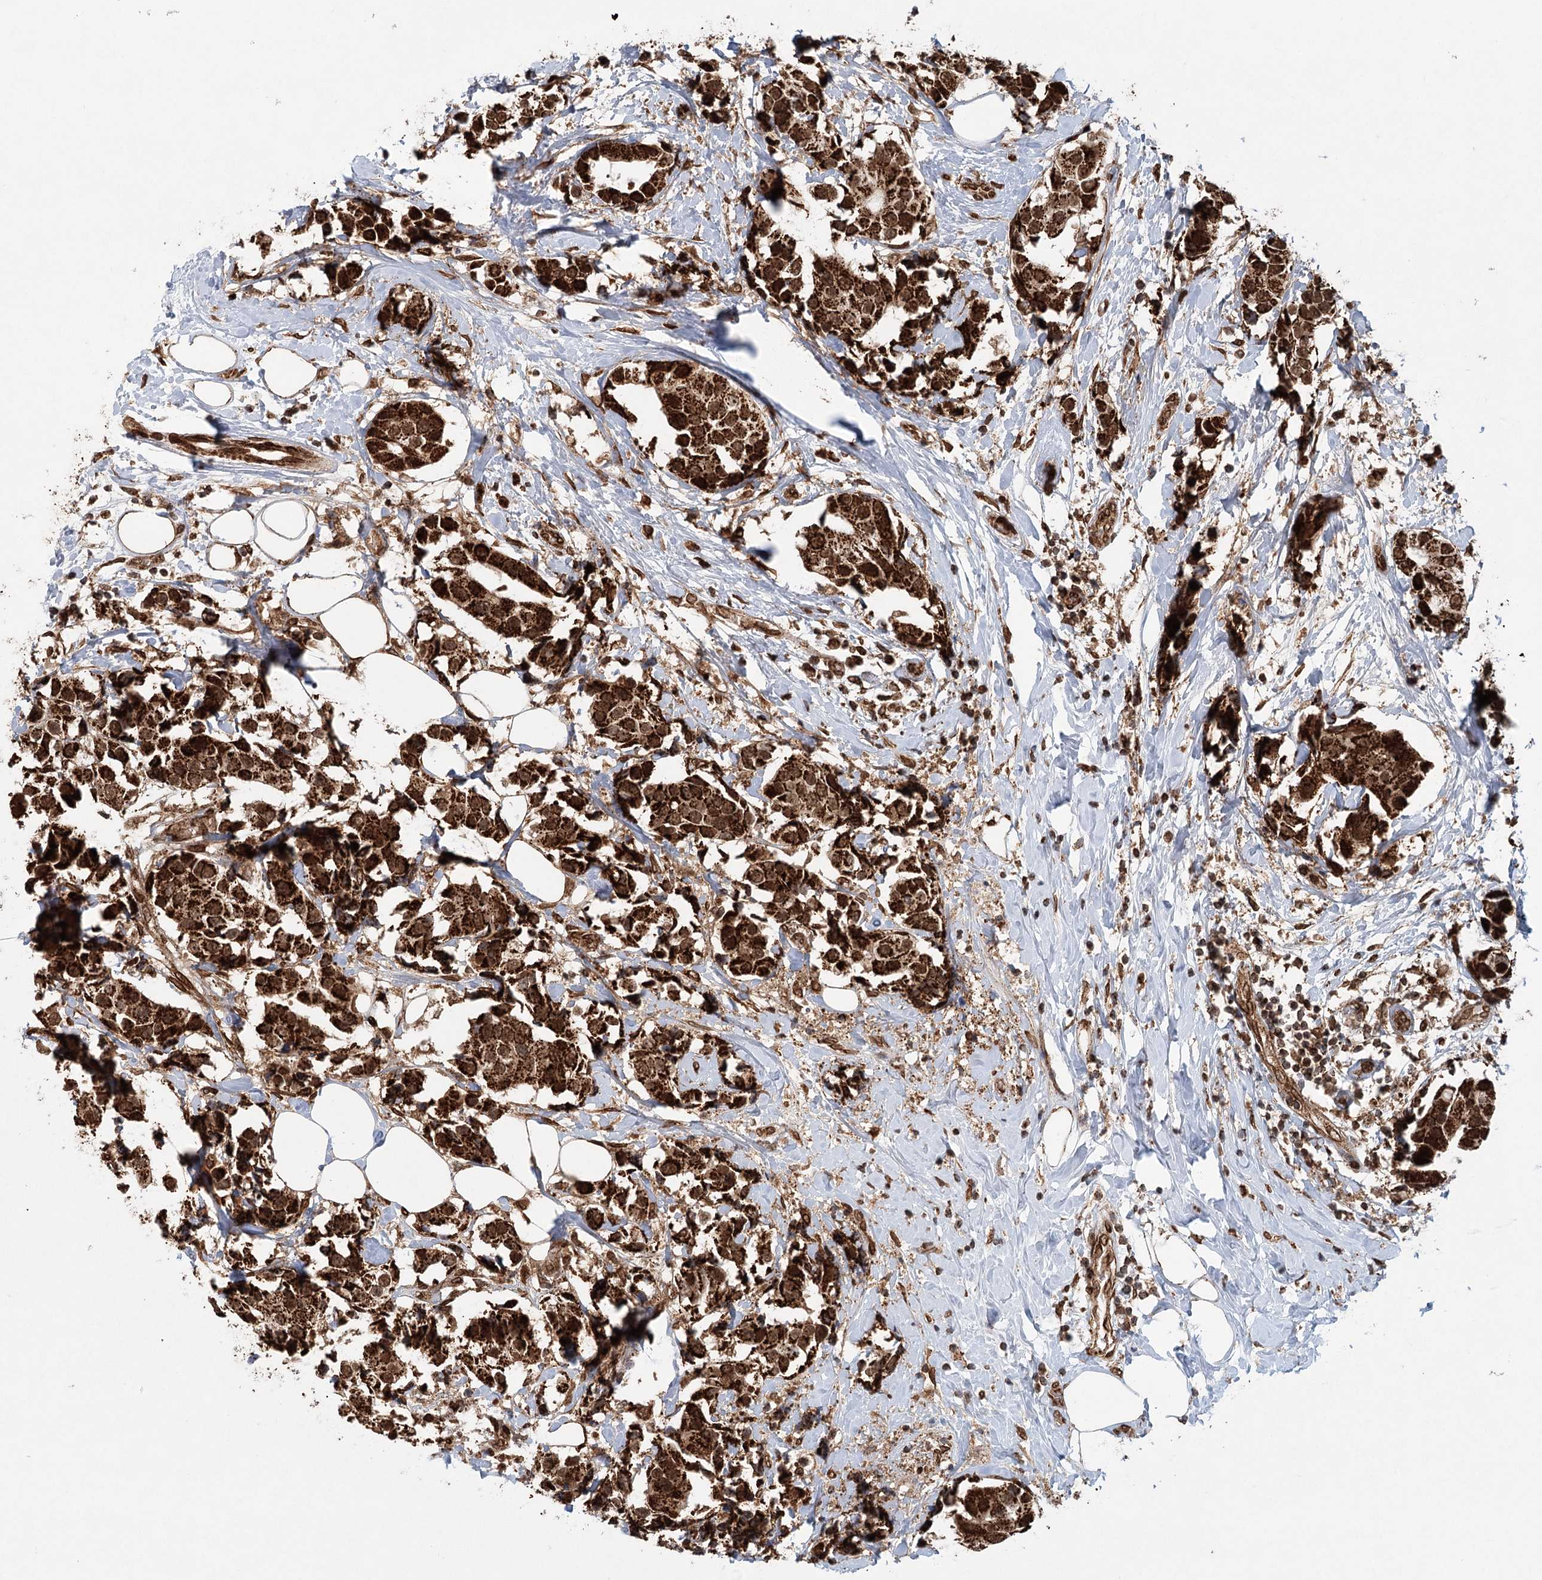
{"staining": {"intensity": "strong", "quantity": ">75%", "location": "cytoplasmic/membranous"}, "tissue": "breast cancer", "cell_type": "Tumor cells", "image_type": "cancer", "snomed": [{"axis": "morphology", "description": "Normal tissue, NOS"}, {"axis": "morphology", "description": "Duct carcinoma"}, {"axis": "topography", "description": "Breast"}], "caption": "This image displays IHC staining of breast intraductal carcinoma, with high strong cytoplasmic/membranous positivity in approximately >75% of tumor cells.", "gene": "BCKDHA", "patient": {"sex": "female", "age": 39}}